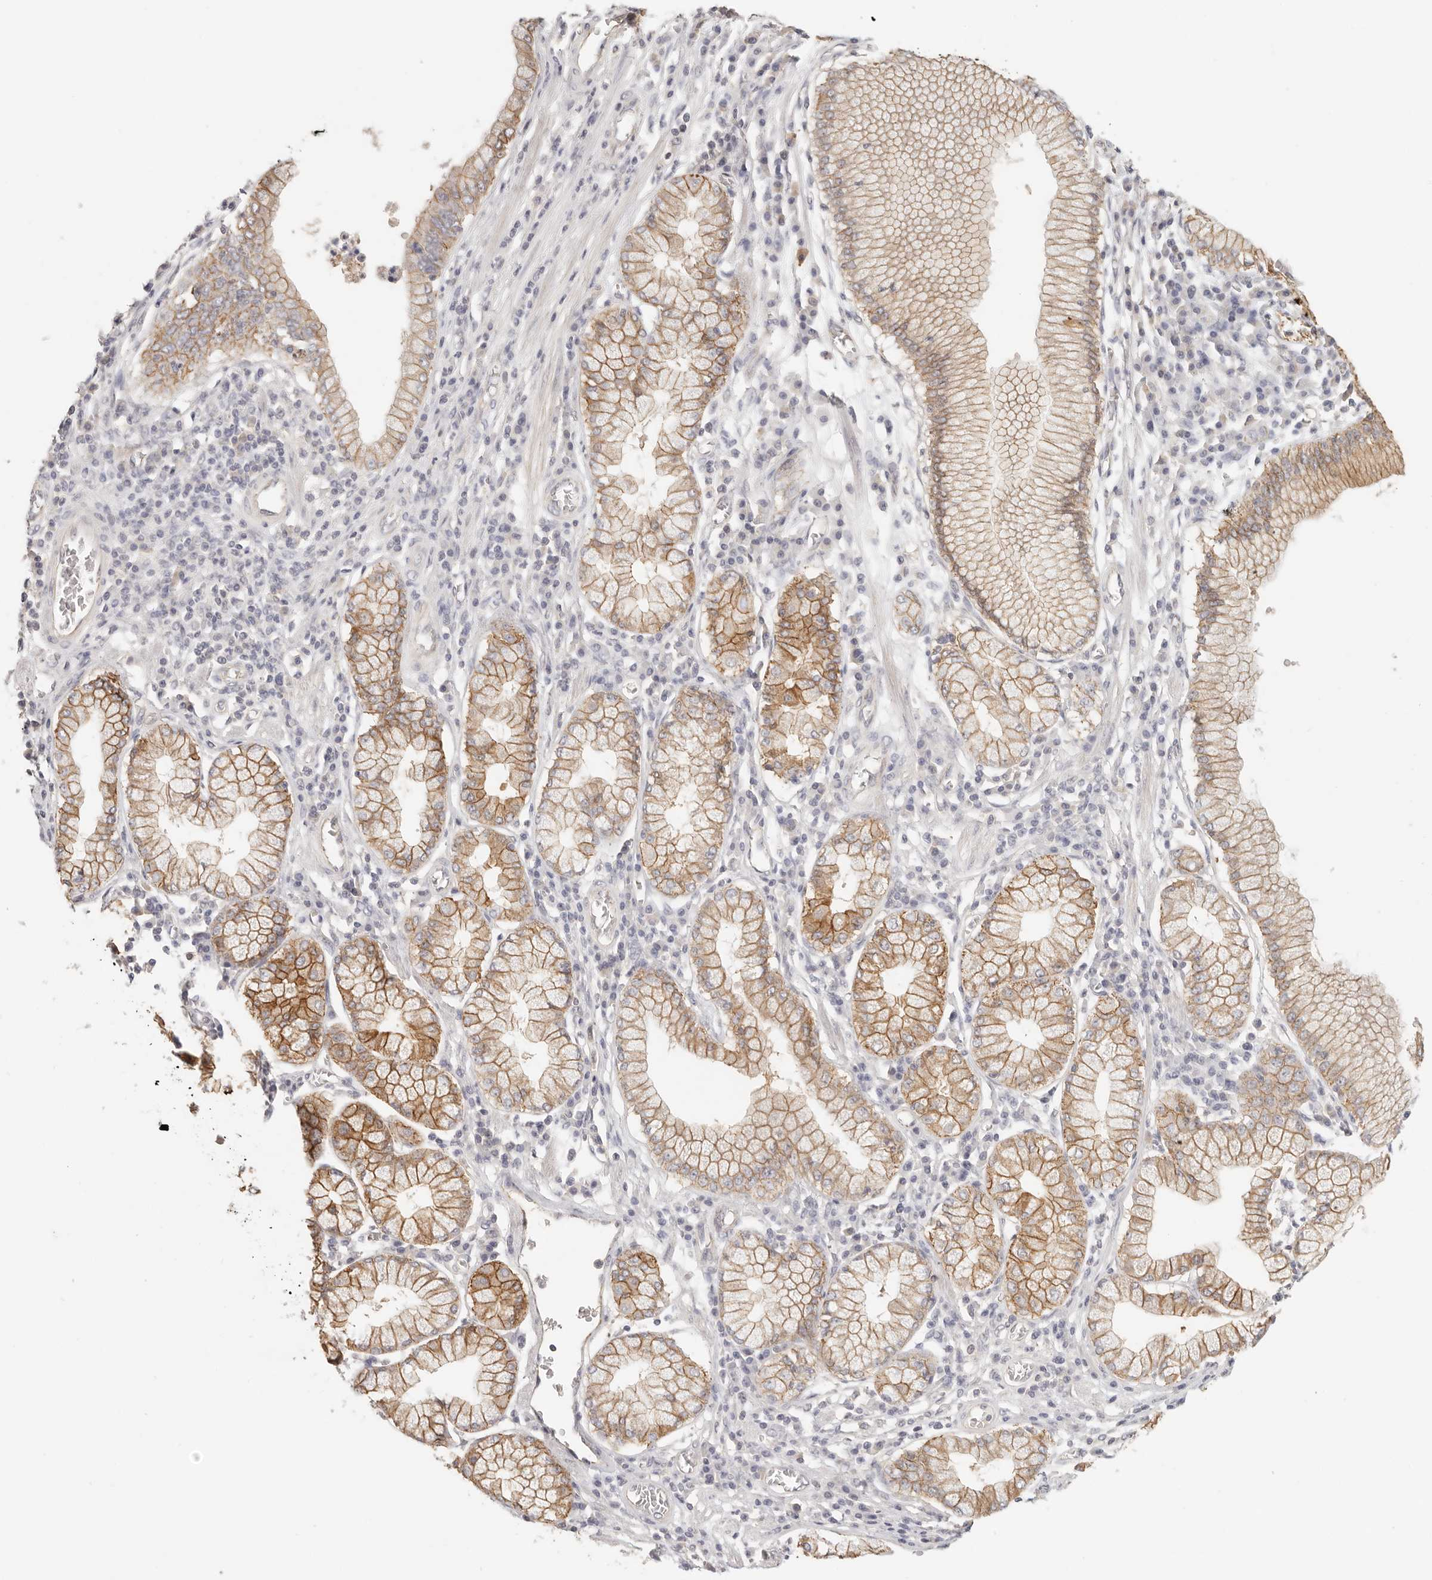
{"staining": {"intensity": "moderate", "quantity": ">75%", "location": "cytoplasmic/membranous"}, "tissue": "stomach cancer", "cell_type": "Tumor cells", "image_type": "cancer", "snomed": [{"axis": "morphology", "description": "Adenocarcinoma, NOS"}, {"axis": "topography", "description": "Stomach"}], "caption": "Approximately >75% of tumor cells in adenocarcinoma (stomach) demonstrate moderate cytoplasmic/membranous protein expression as visualized by brown immunohistochemical staining.", "gene": "ANXA9", "patient": {"sex": "male", "age": 59}}